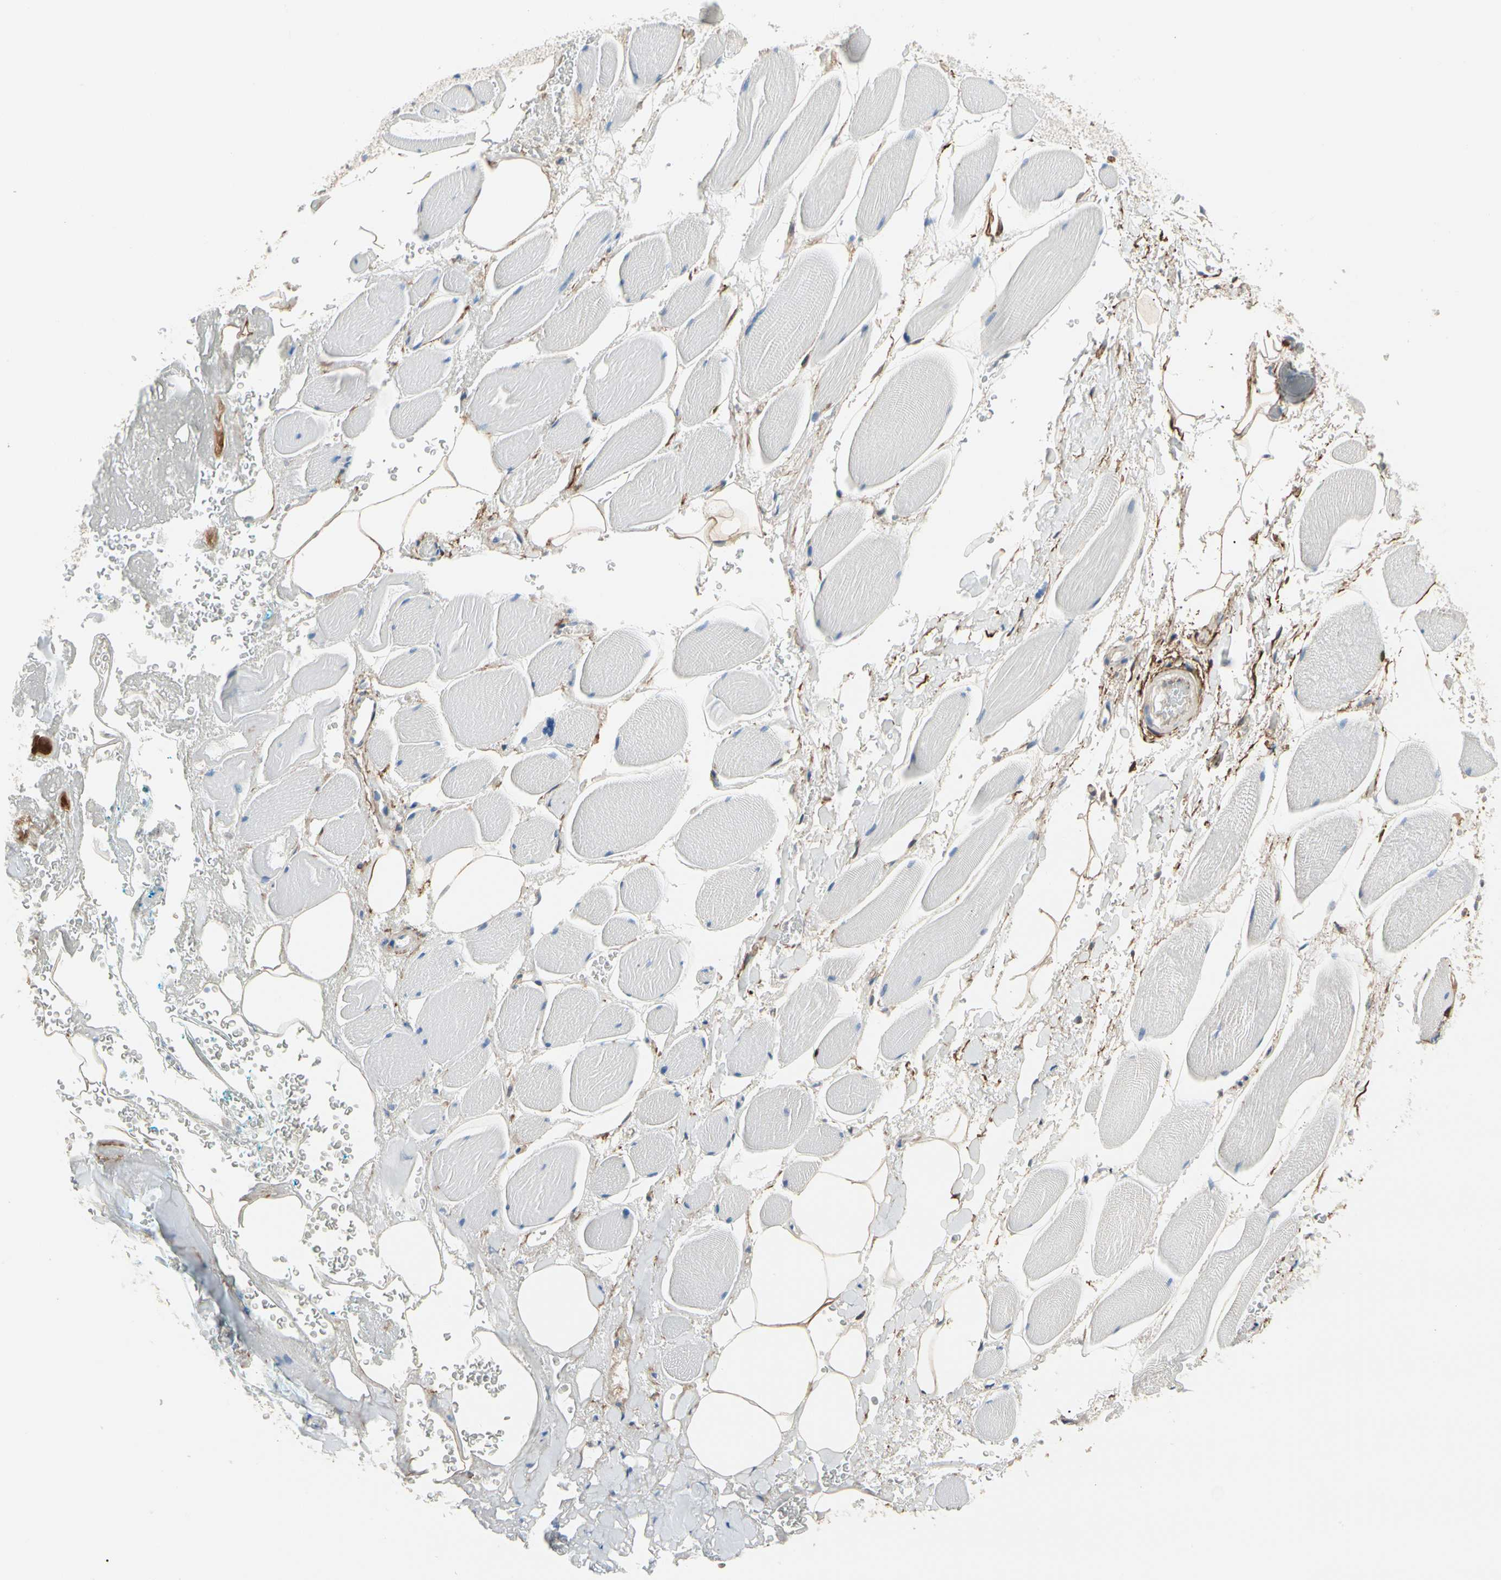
{"staining": {"intensity": "weak", "quantity": "25%-75%", "location": "cytoplasmic/membranous"}, "tissue": "adipose tissue", "cell_type": "Adipocytes", "image_type": "normal", "snomed": [{"axis": "morphology", "description": "Normal tissue, NOS"}, {"axis": "topography", "description": "Soft tissue"}, {"axis": "topography", "description": "Peripheral nerve tissue"}], "caption": "The image shows immunohistochemical staining of benign adipose tissue. There is weak cytoplasmic/membranous expression is present in approximately 25%-75% of adipocytes.", "gene": "EPB41L2", "patient": {"sex": "female", "age": 71}}